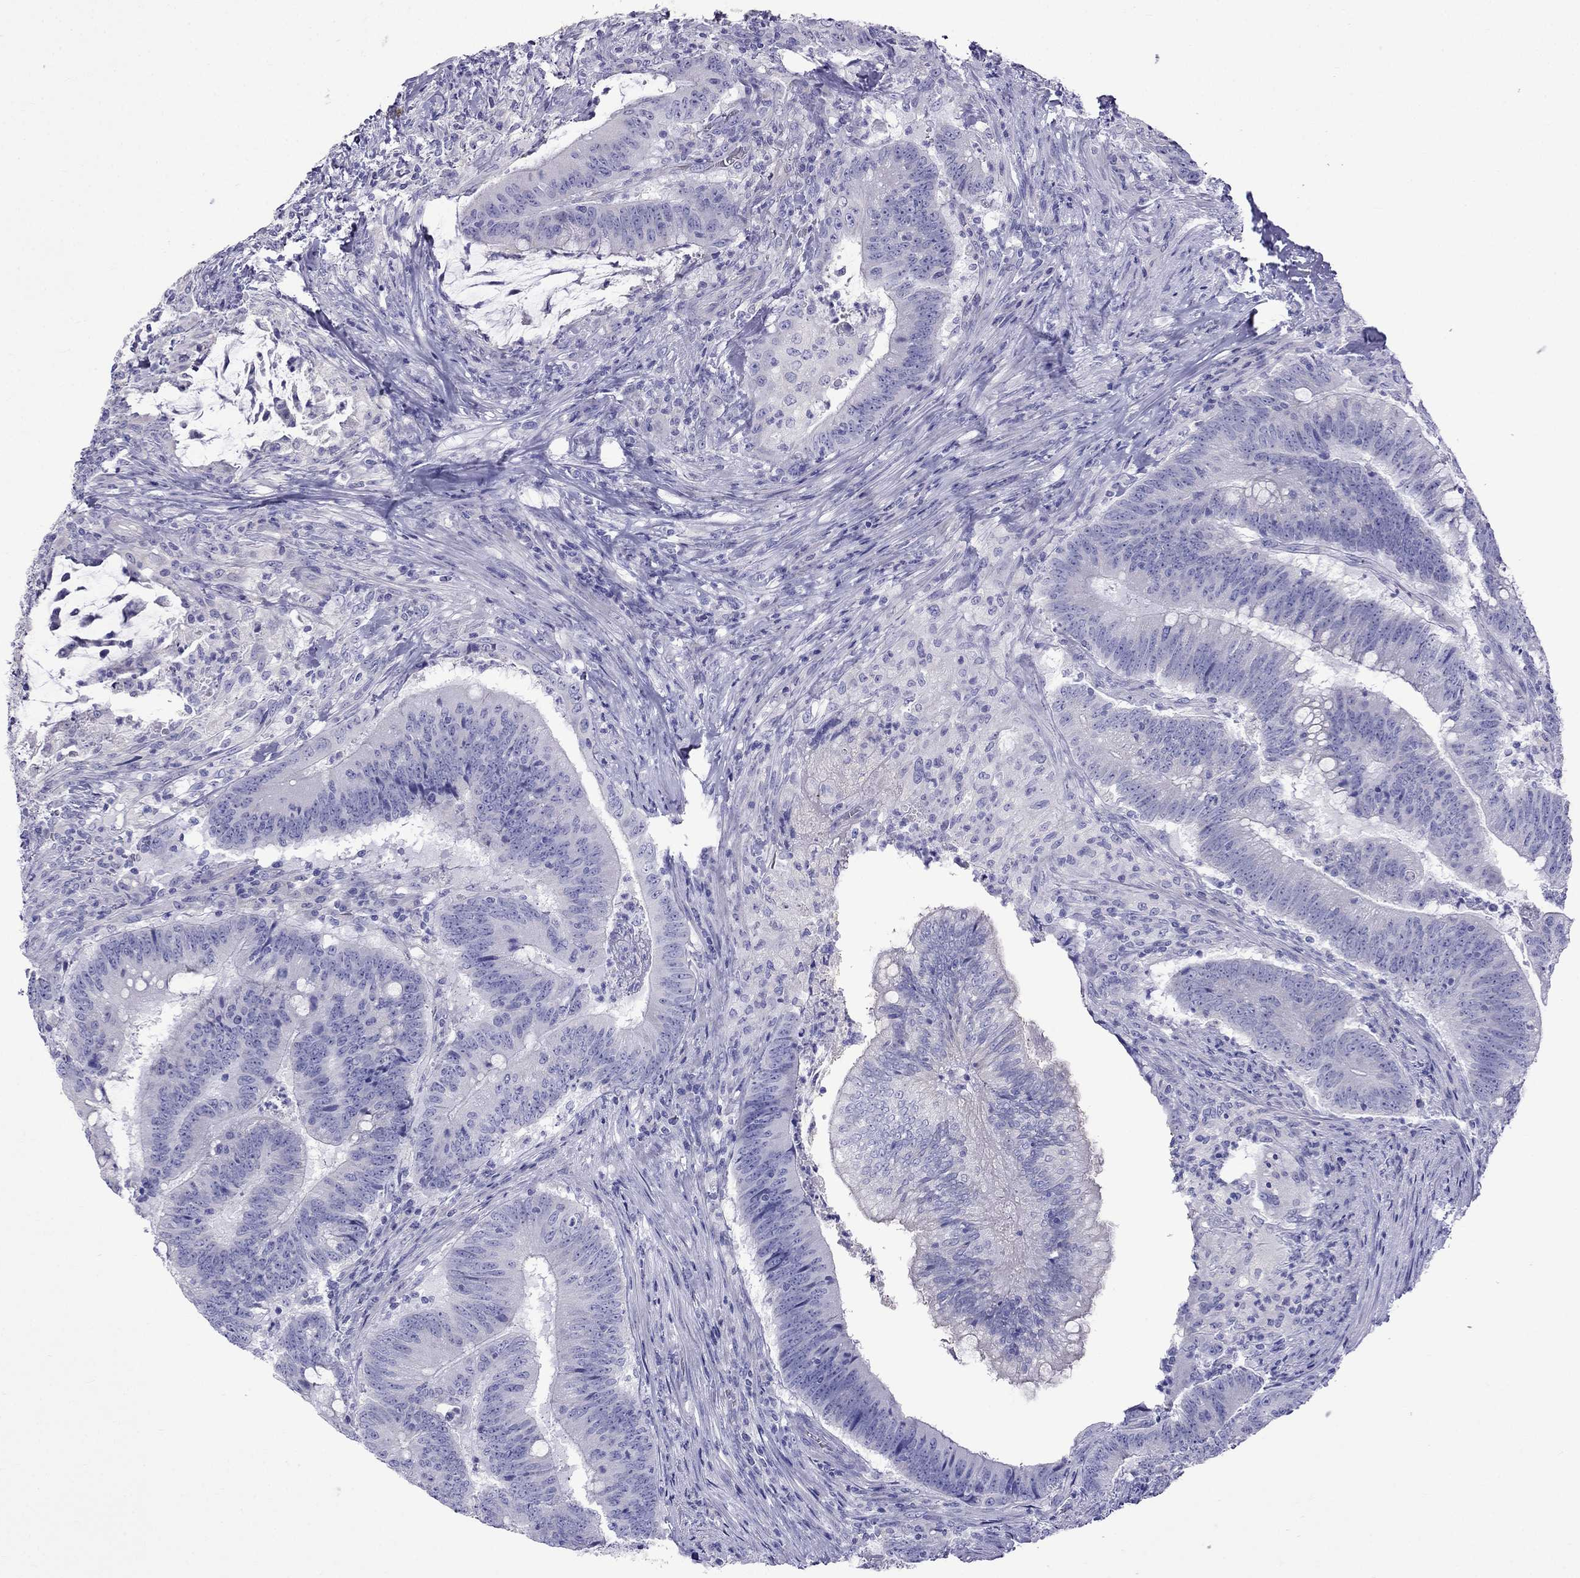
{"staining": {"intensity": "negative", "quantity": "none", "location": "none"}, "tissue": "colorectal cancer", "cell_type": "Tumor cells", "image_type": "cancer", "snomed": [{"axis": "morphology", "description": "Adenocarcinoma, NOS"}, {"axis": "topography", "description": "Colon"}], "caption": "Protein analysis of colorectal adenocarcinoma displays no significant staining in tumor cells.", "gene": "TDRD1", "patient": {"sex": "female", "age": 87}}